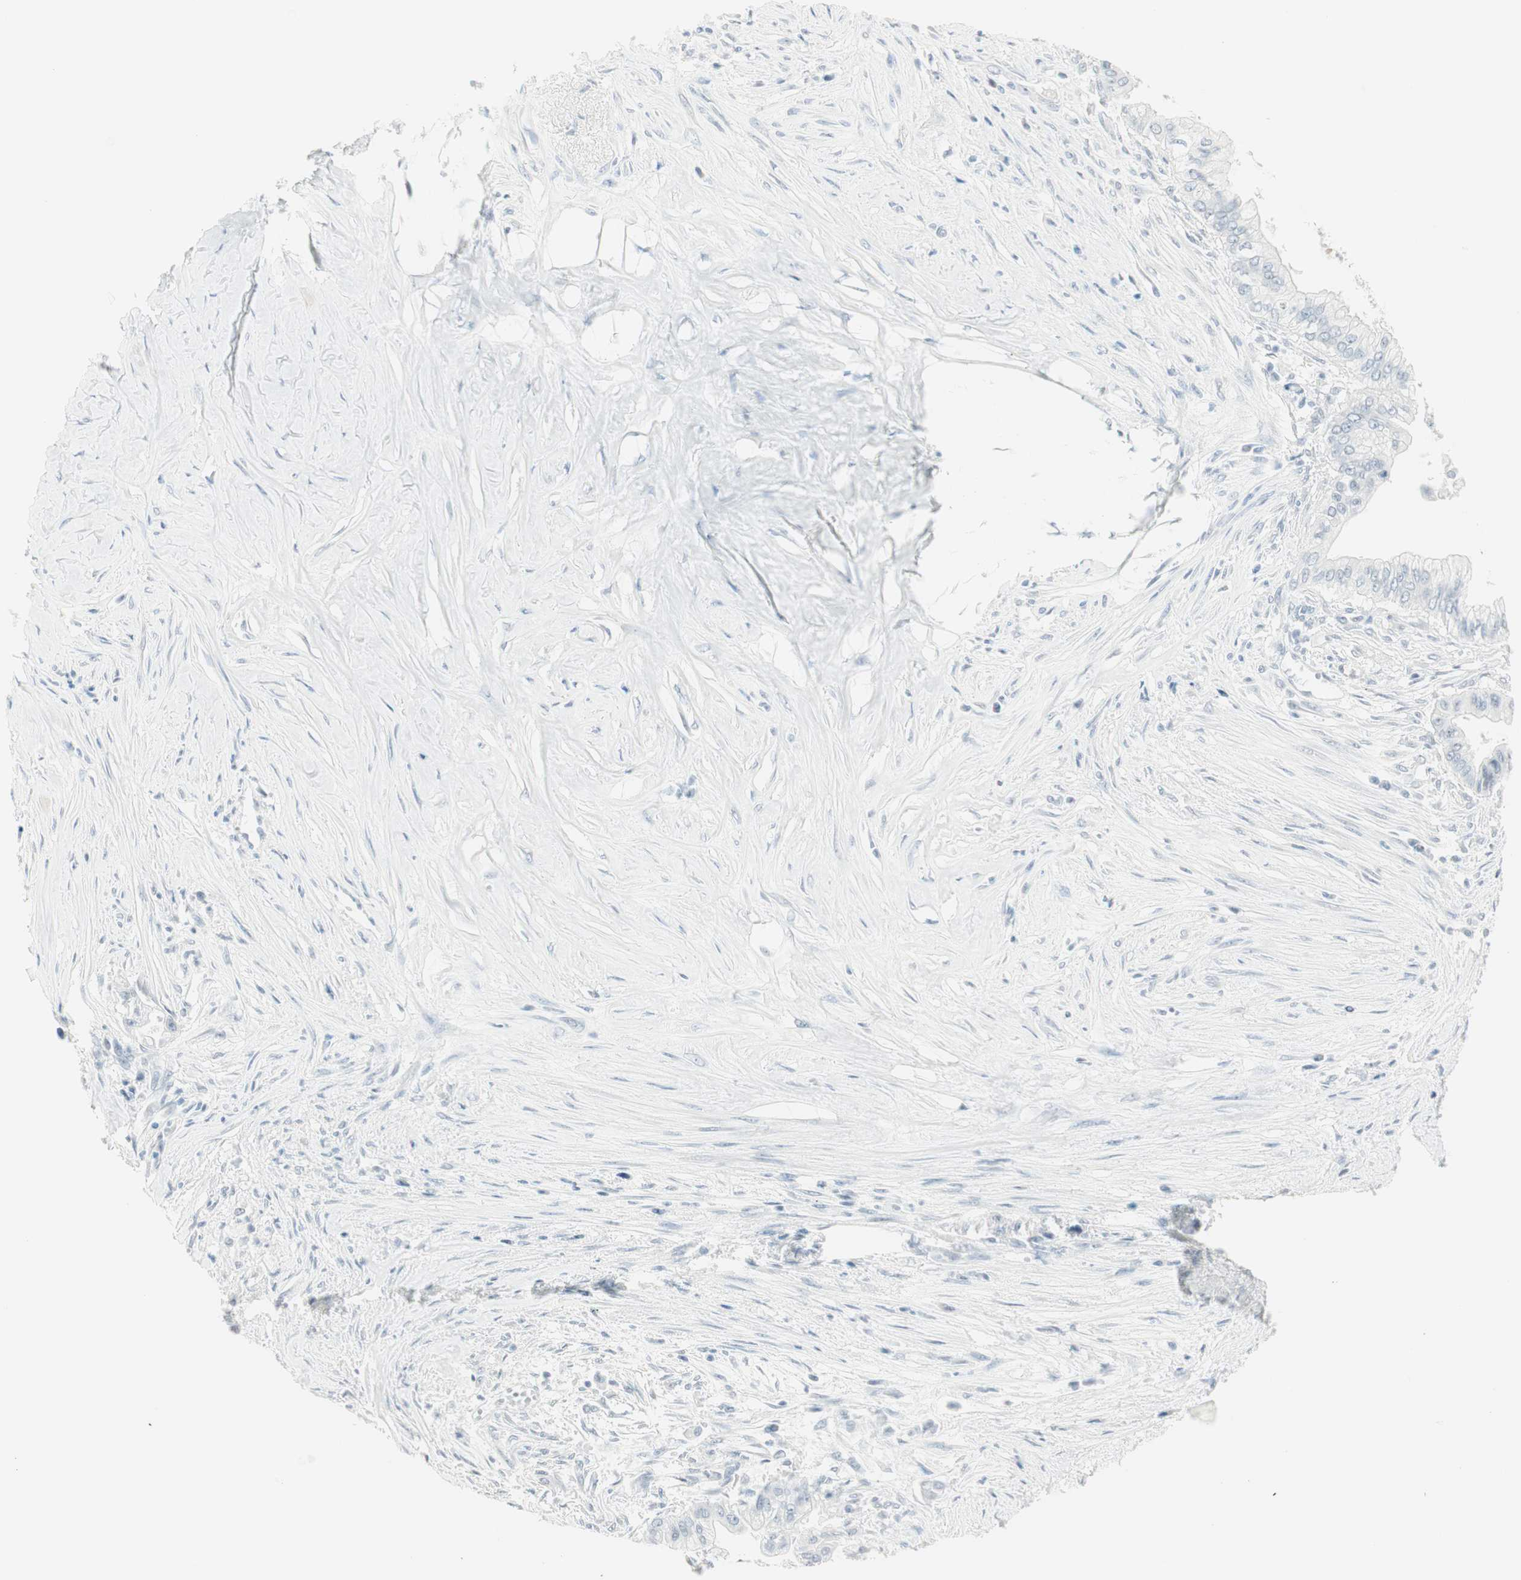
{"staining": {"intensity": "negative", "quantity": "none", "location": "none"}, "tissue": "pancreatic cancer", "cell_type": "Tumor cells", "image_type": "cancer", "snomed": [{"axis": "morphology", "description": "Adenocarcinoma, NOS"}, {"axis": "topography", "description": "Pancreas"}], "caption": "Tumor cells show no significant positivity in adenocarcinoma (pancreatic).", "gene": "MLLT10", "patient": {"sex": "male", "age": 59}}